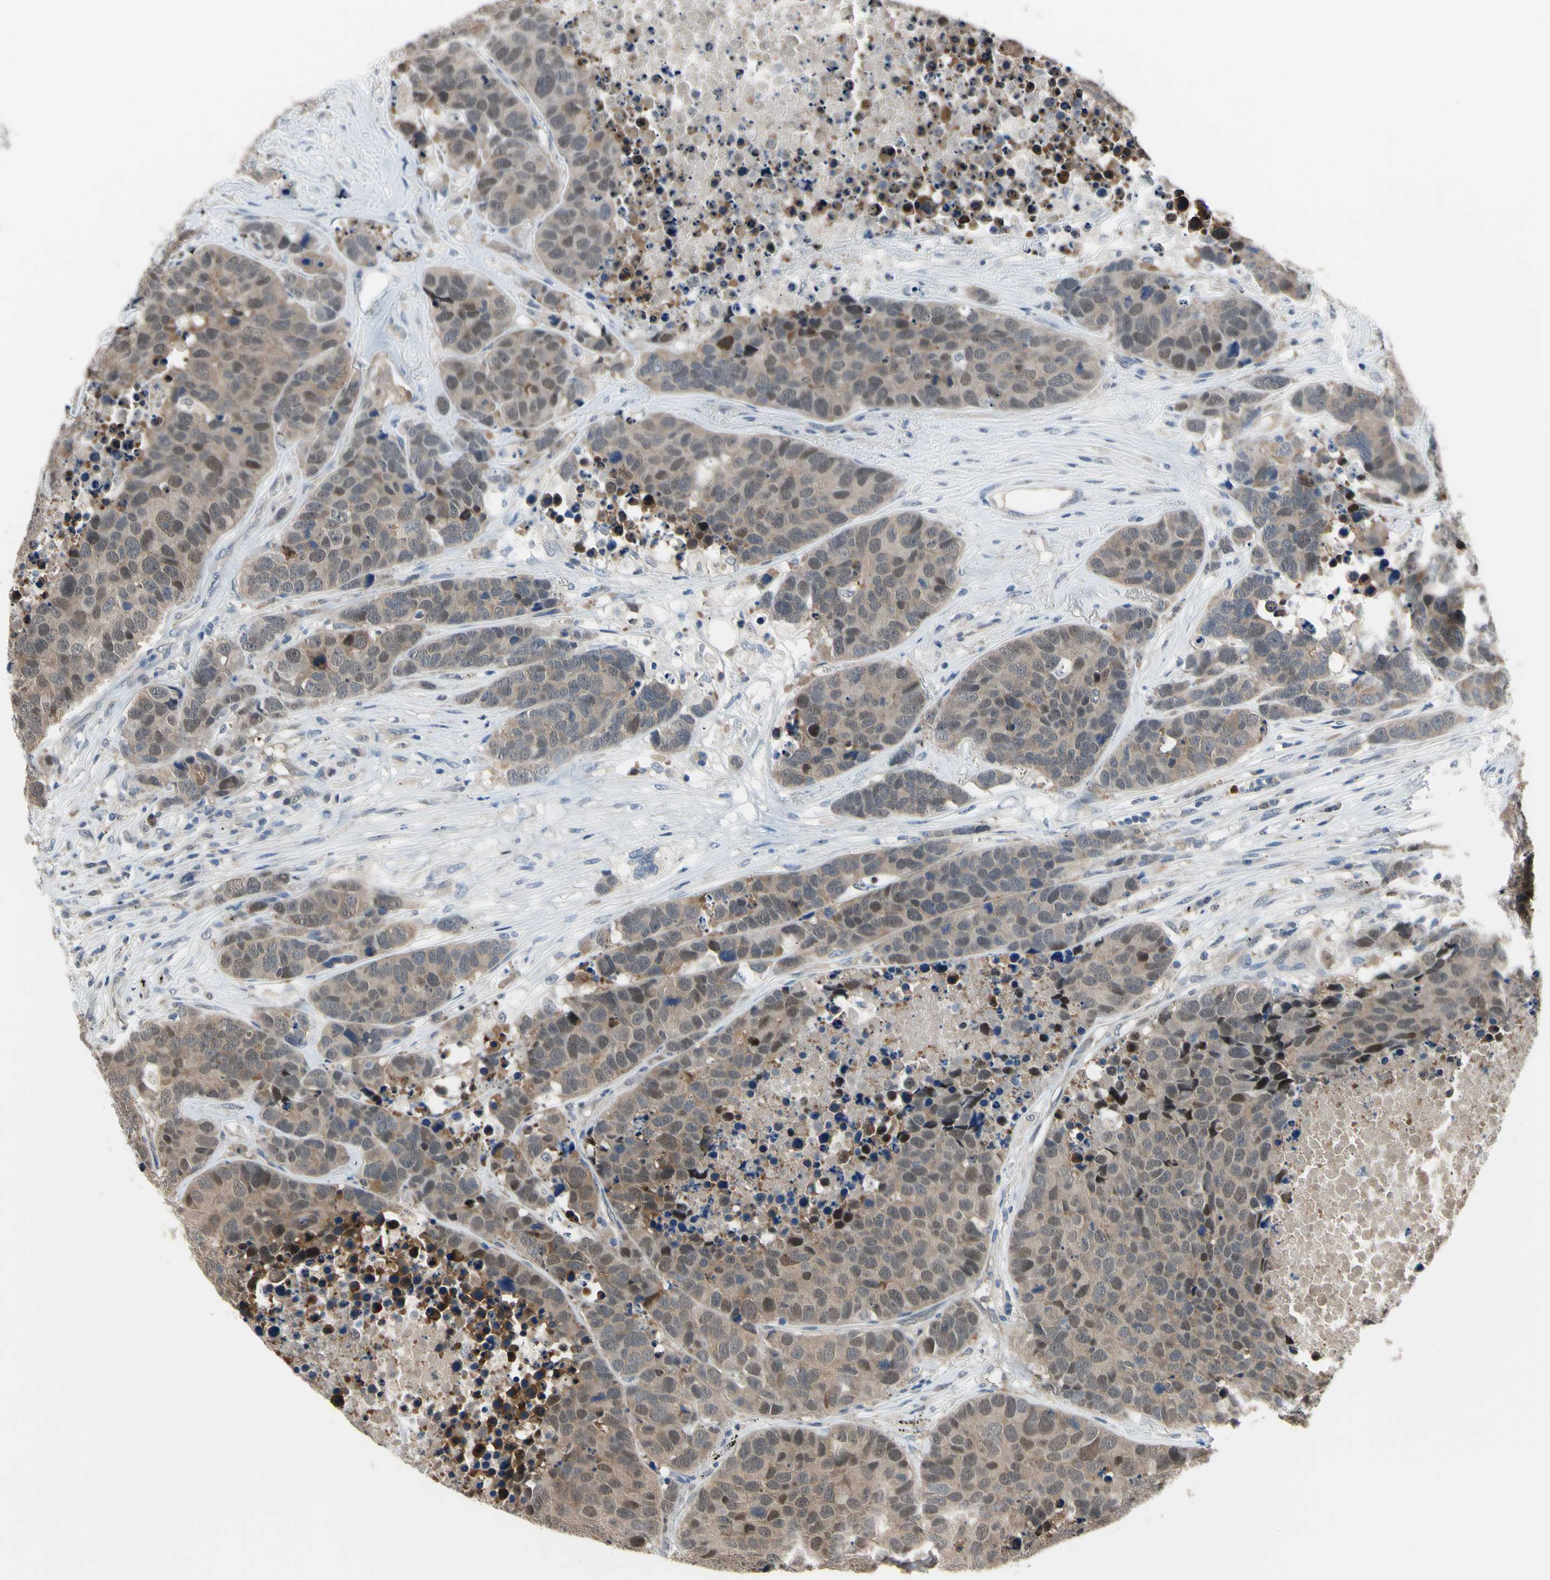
{"staining": {"intensity": "weak", "quantity": ">75%", "location": "cytoplasmic/membranous,nuclear"}, "tissue": "carcinoid", "cell_type": "Tumor cells", "image_type": "cancer", "snomed": [{"axis": "morphology", "description": "Carcinoid, malignant, NOS"}, {"axis": "topography", "description": "Lung"}], "caption": "High-magnification brightfield microscopy of carcinoid stained with DAB (3,3'-diaminobenzidine) (brown) and counterstained with hematoxylin (blue). tumor cells exhibit weak cytoplasmic/membranous and nuclear expression is identified in approximately>75% of cells.", "gene": "HSPA4", "patient": {"sex": "male", "age": 60}}